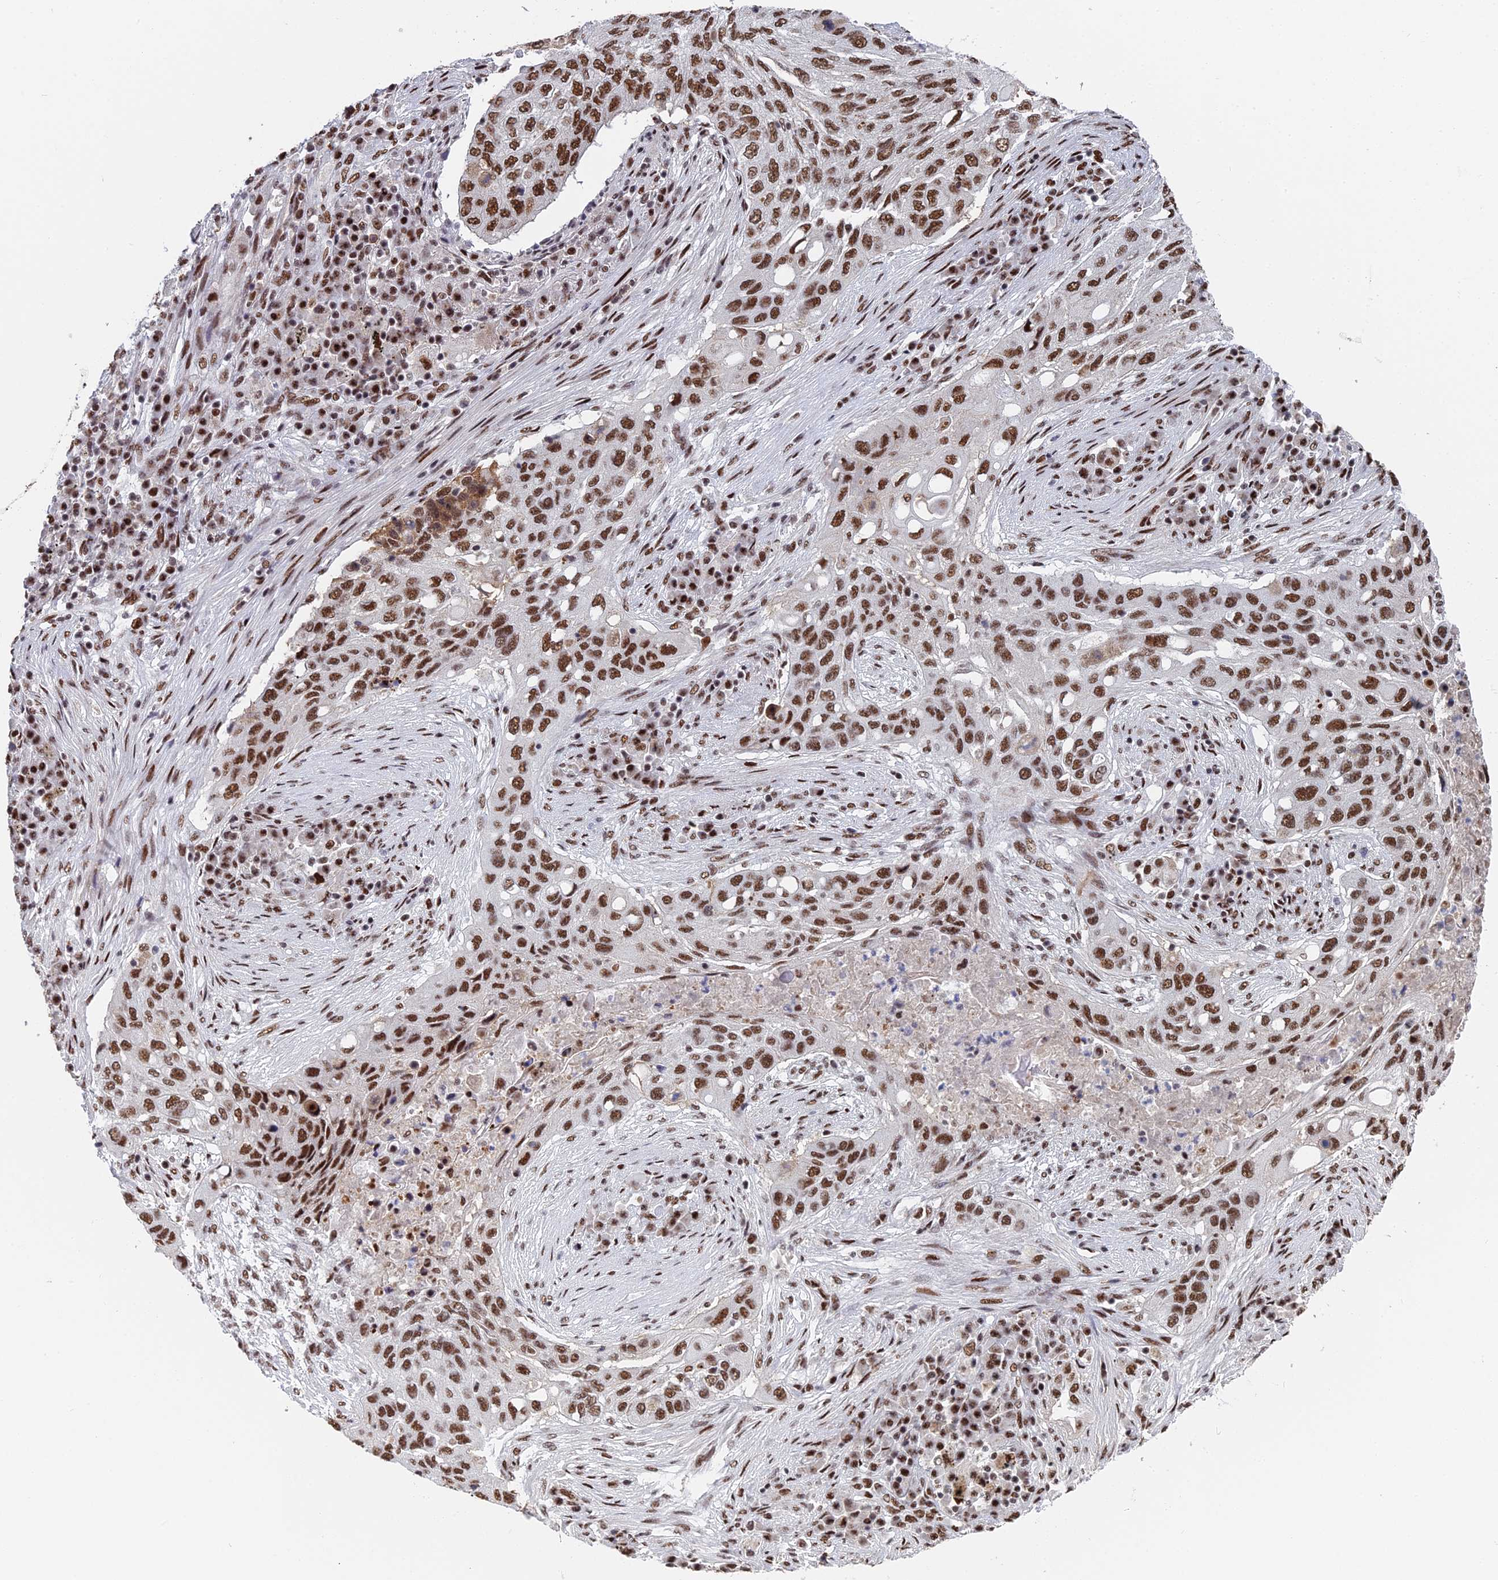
{"staining": {"intensity": "strong", "quantity": ">75%", "location": "nuclear"}, "tissue": "lung cancer", "cell_type": "Tumor cells", "image_type": "cancer", "snomed": [{"axis": "morphology", "description": "Squamous cell carcinoma, NOS"}, {"axis": "topography", "description": "Lung"}], "caption": "This micrograph displays IHC staining of lung cancer (squamous cell carcinoma), with high strong nuclear positivity in about >75% of tumor cells.", "gene": "SF3B3", "patient": {"sex": "female", "age": 63}}